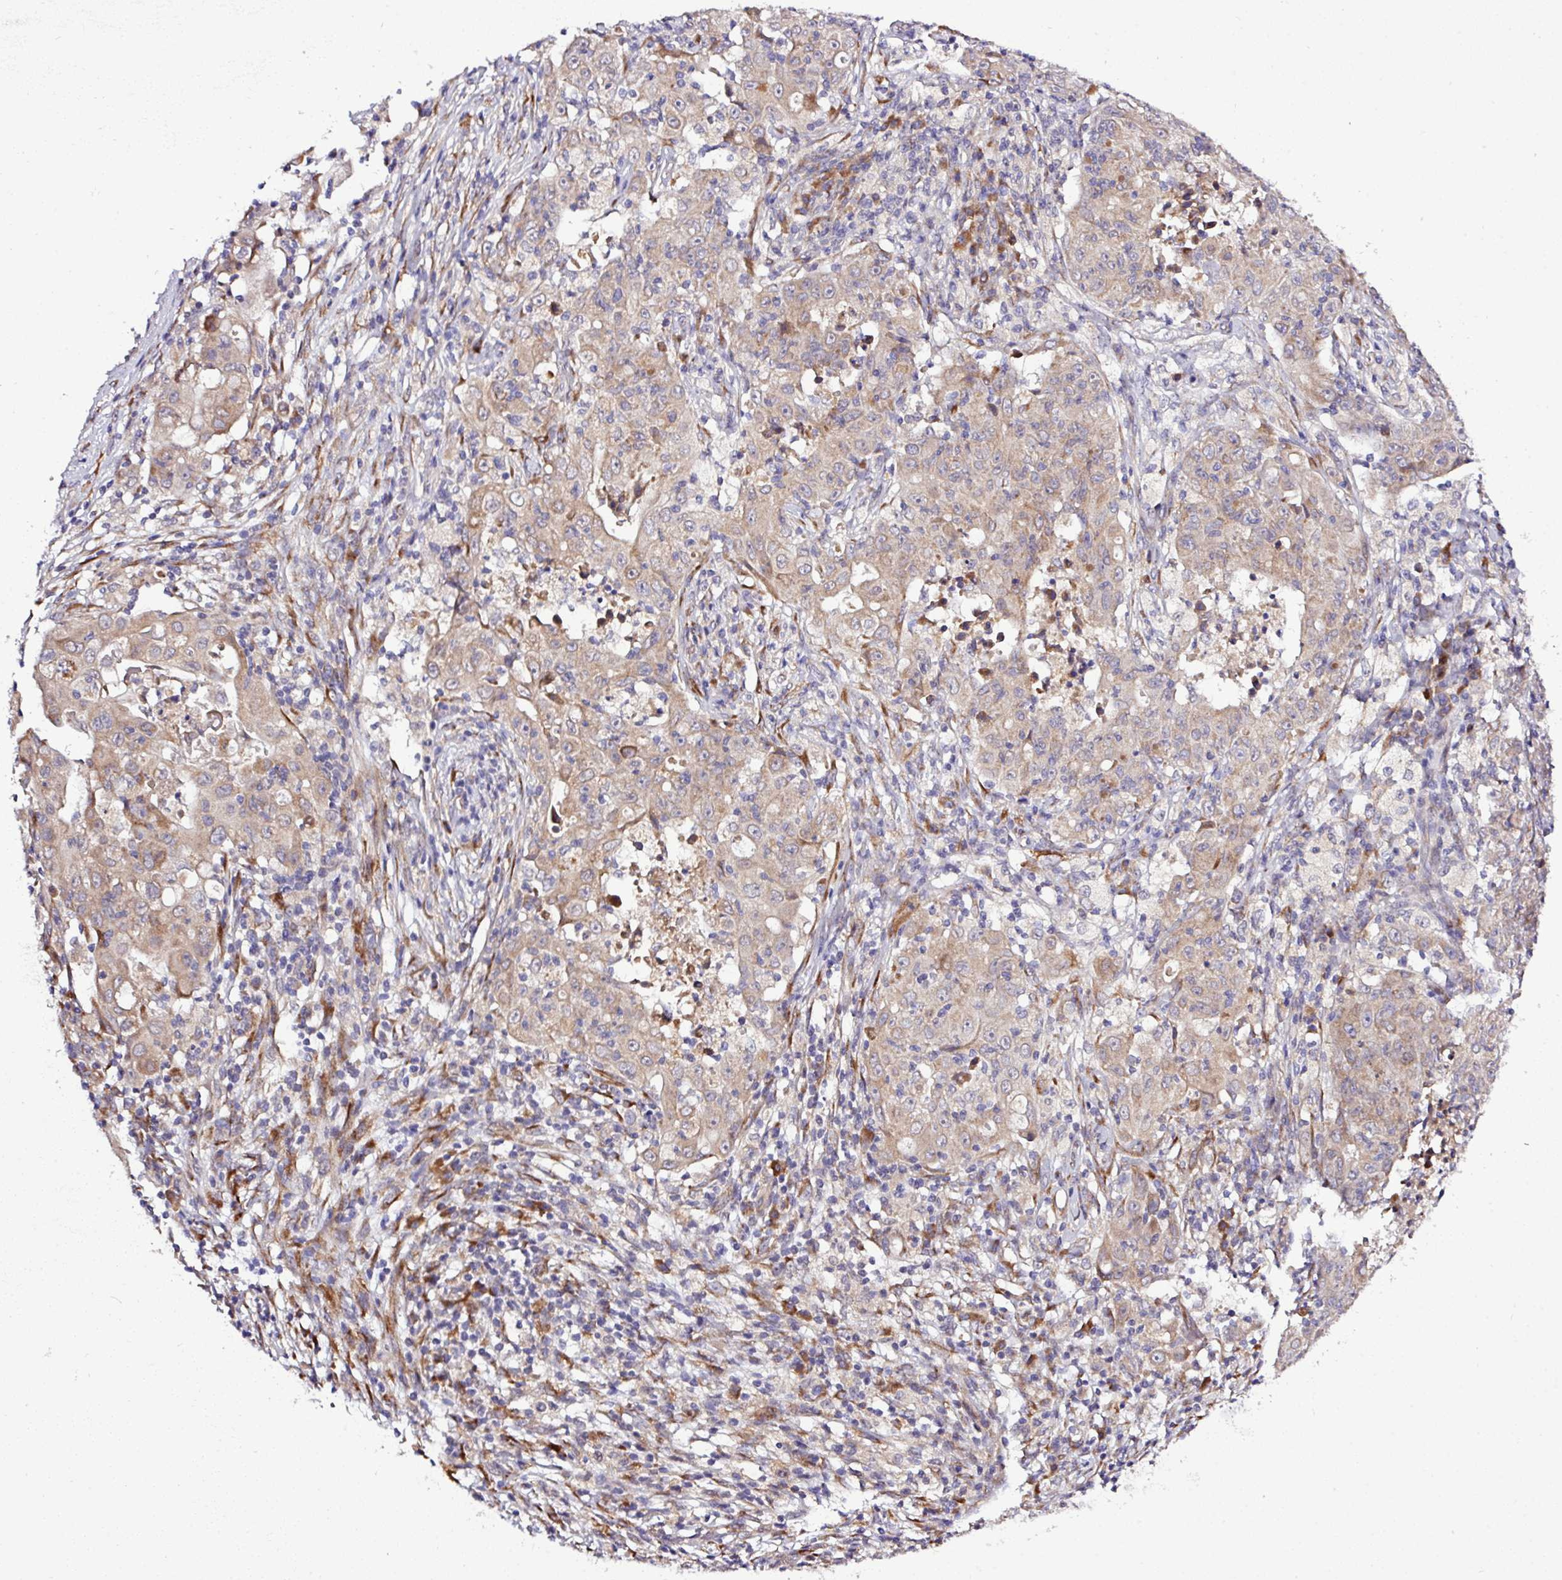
{"staining": {"intensity": "weak", "quantity": "25%-75%", "location": "cytoplasmic/membranous"}, "tissue": "ovarian cancer", "cell_type": "Tumor cells", "image_type": "cancer", "snomed": [{"axis": "morphology", "description": "Carcinoma, endometroid"}, {"axis": "topography", "description": "Ovary"}], "caption": "This image exhibits endometroid carcinoma (ovarian) stained with immunohistochemistry (IHC) to label a protein in brown. The cytoplasmic/membranous of tumor cells show weak positivity for the protein. Nuclei are counter-stained blue.", "gene": "TM2D2", "patient": {"sex": "female", "age": 42}}